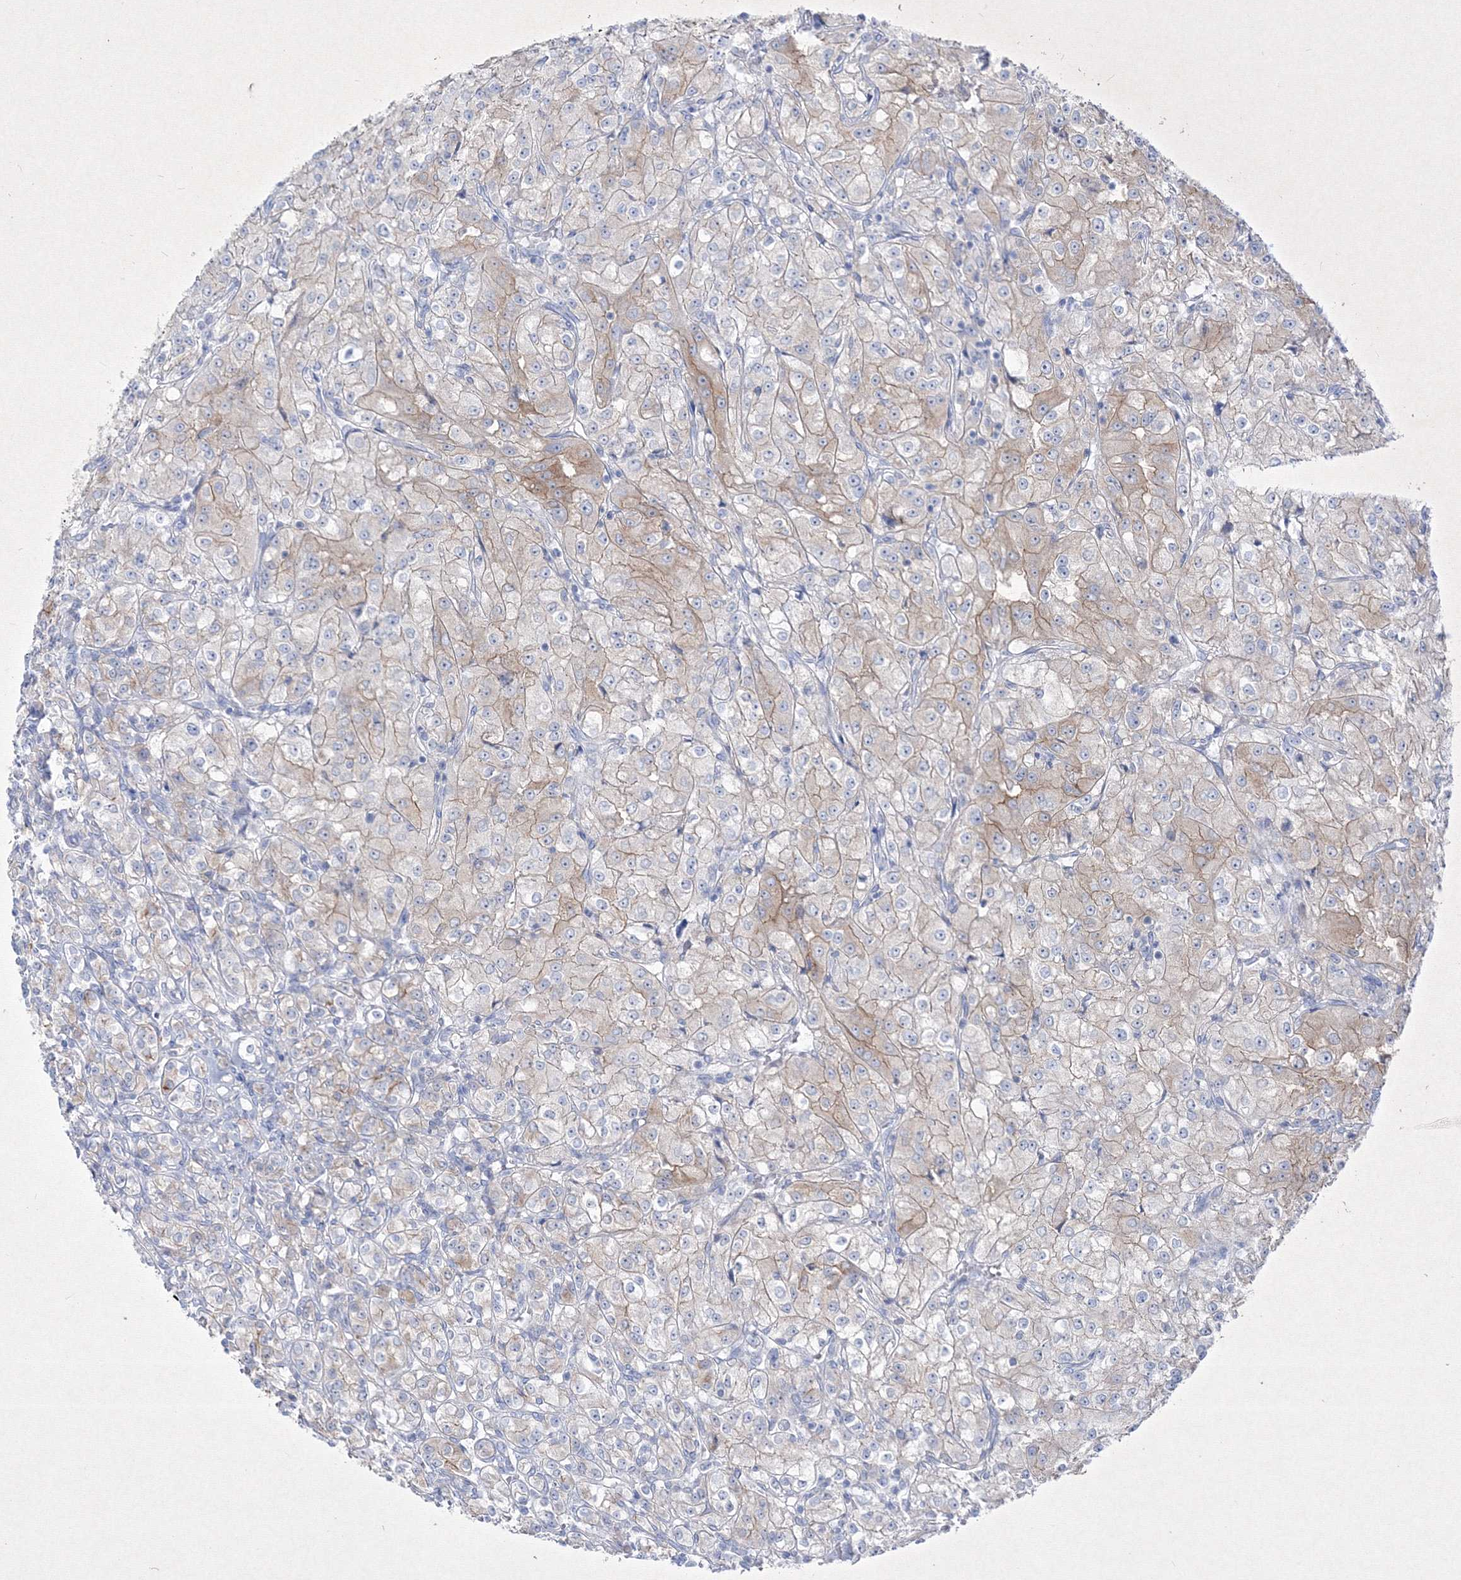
{"staining": {"intensity": "moderate", "quantity": "<25%", "location": "cytoplasmic/membranous"}, "tissue": "renal cancer", "cell_type": "Tumor cells", "image_type": "cancer", "snomed": [{"axis": "morphology", "description": "Adenocarcinoma, NOS"}, {"axis": "topography", "description": "Kidney"}], "caption": "Moderate cytoplasmic/membranous protein positivity is present in approximately <25% of tumor cells in renal cancer (adenocarcinoma).", "gene": "TMEM139", "patient": {"sex": "male", "age": 77}}